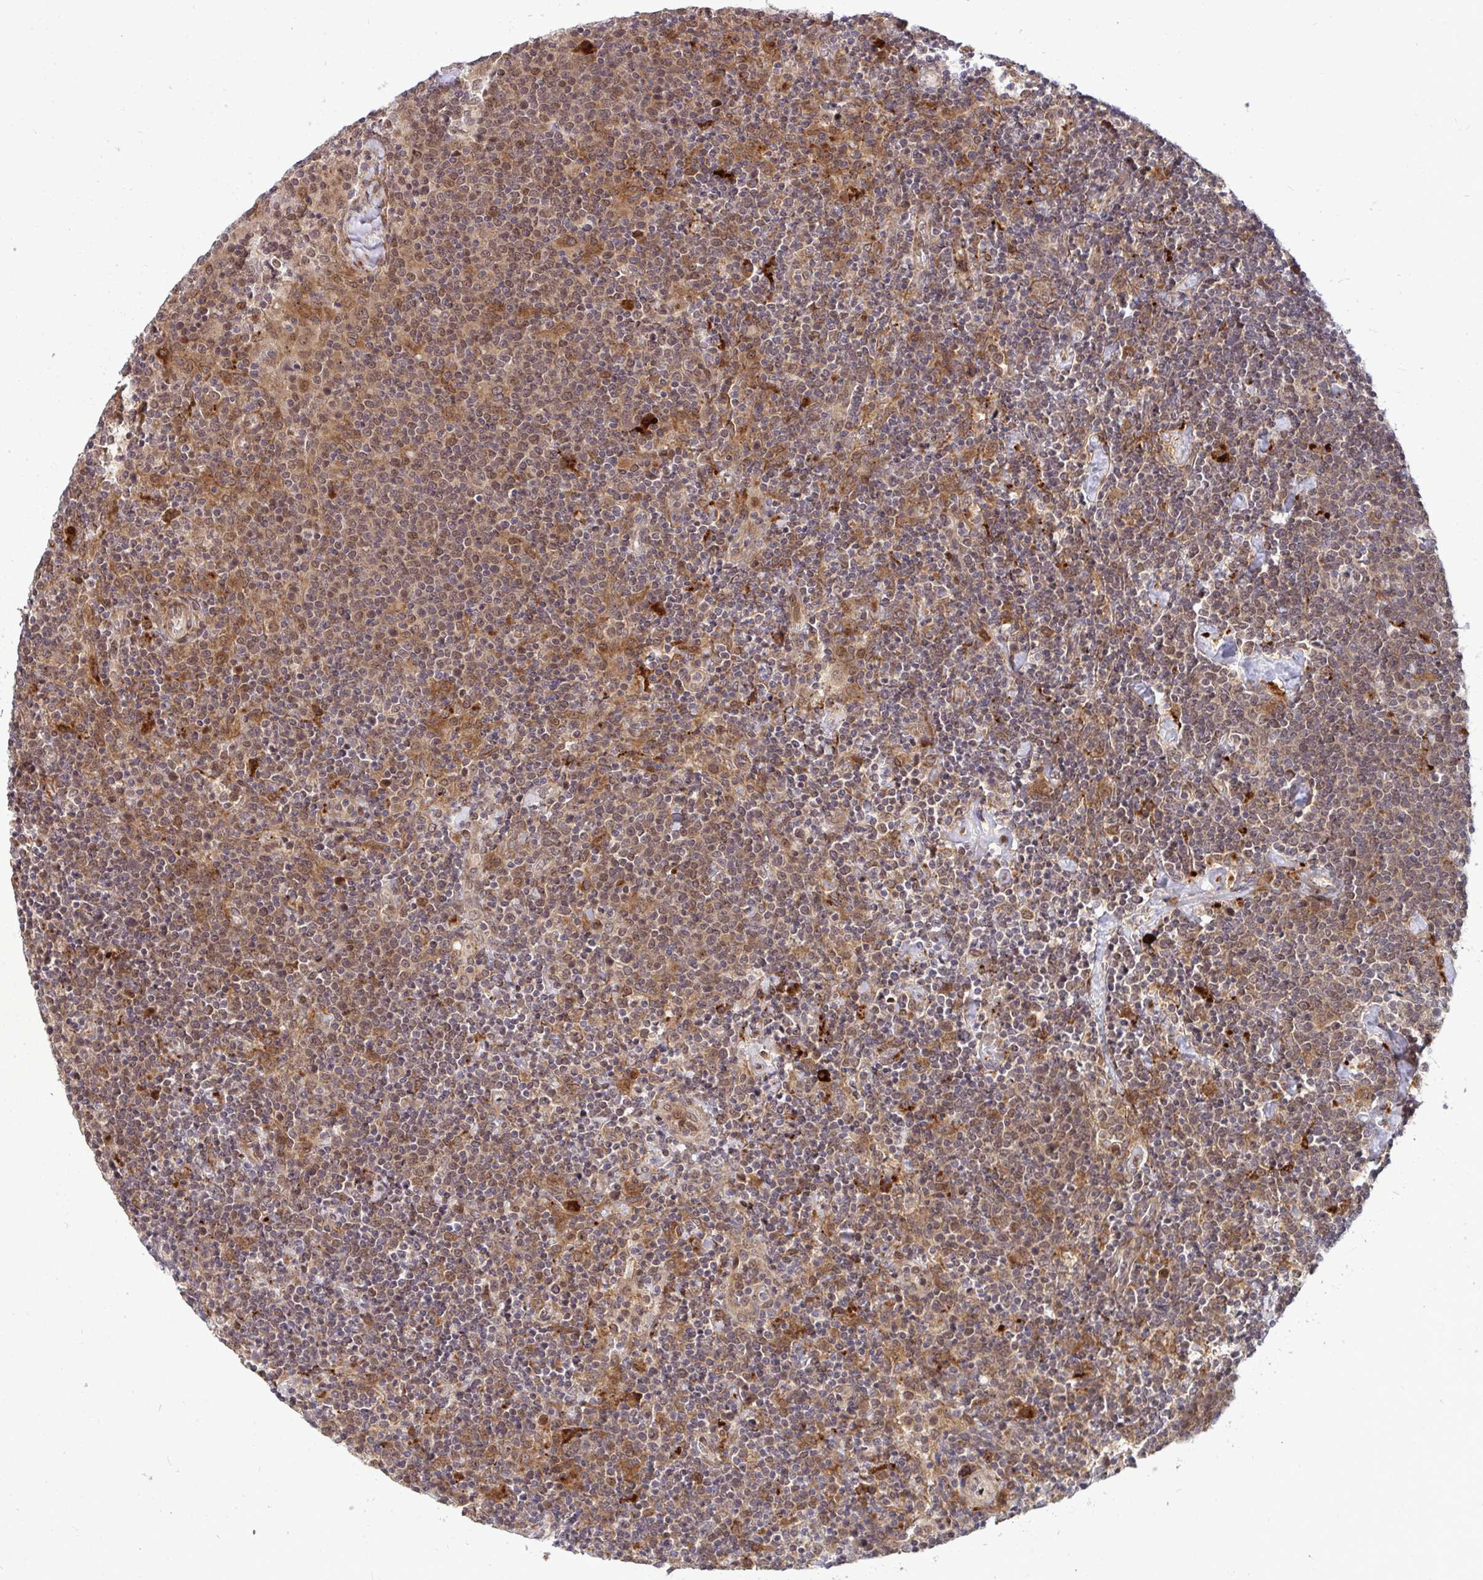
{"staining": {"intensity": "moderate", "quantity": ">75%", "location": "cytoplasmic/membranous"}, "tissue": "lymphoma", "cell_type": "Tumor cells", "image_type": "cancer", "snomed": [{"axis": "morphology", "description": "Malignant lymphoma, non-Hodgkin's type, High grade"}, {"axis": "topography", "description": "Lymph node"}], "caption": "Protein expression by immunohistochemistry displays moderate cytoplasmic/membranous staining in approximately >75% of tumor cells in high-grade malignant lymphoma, non-Hodgkin's type.", "gene": "TRIM44", "patient": {"sex": "male", "age": 61}}